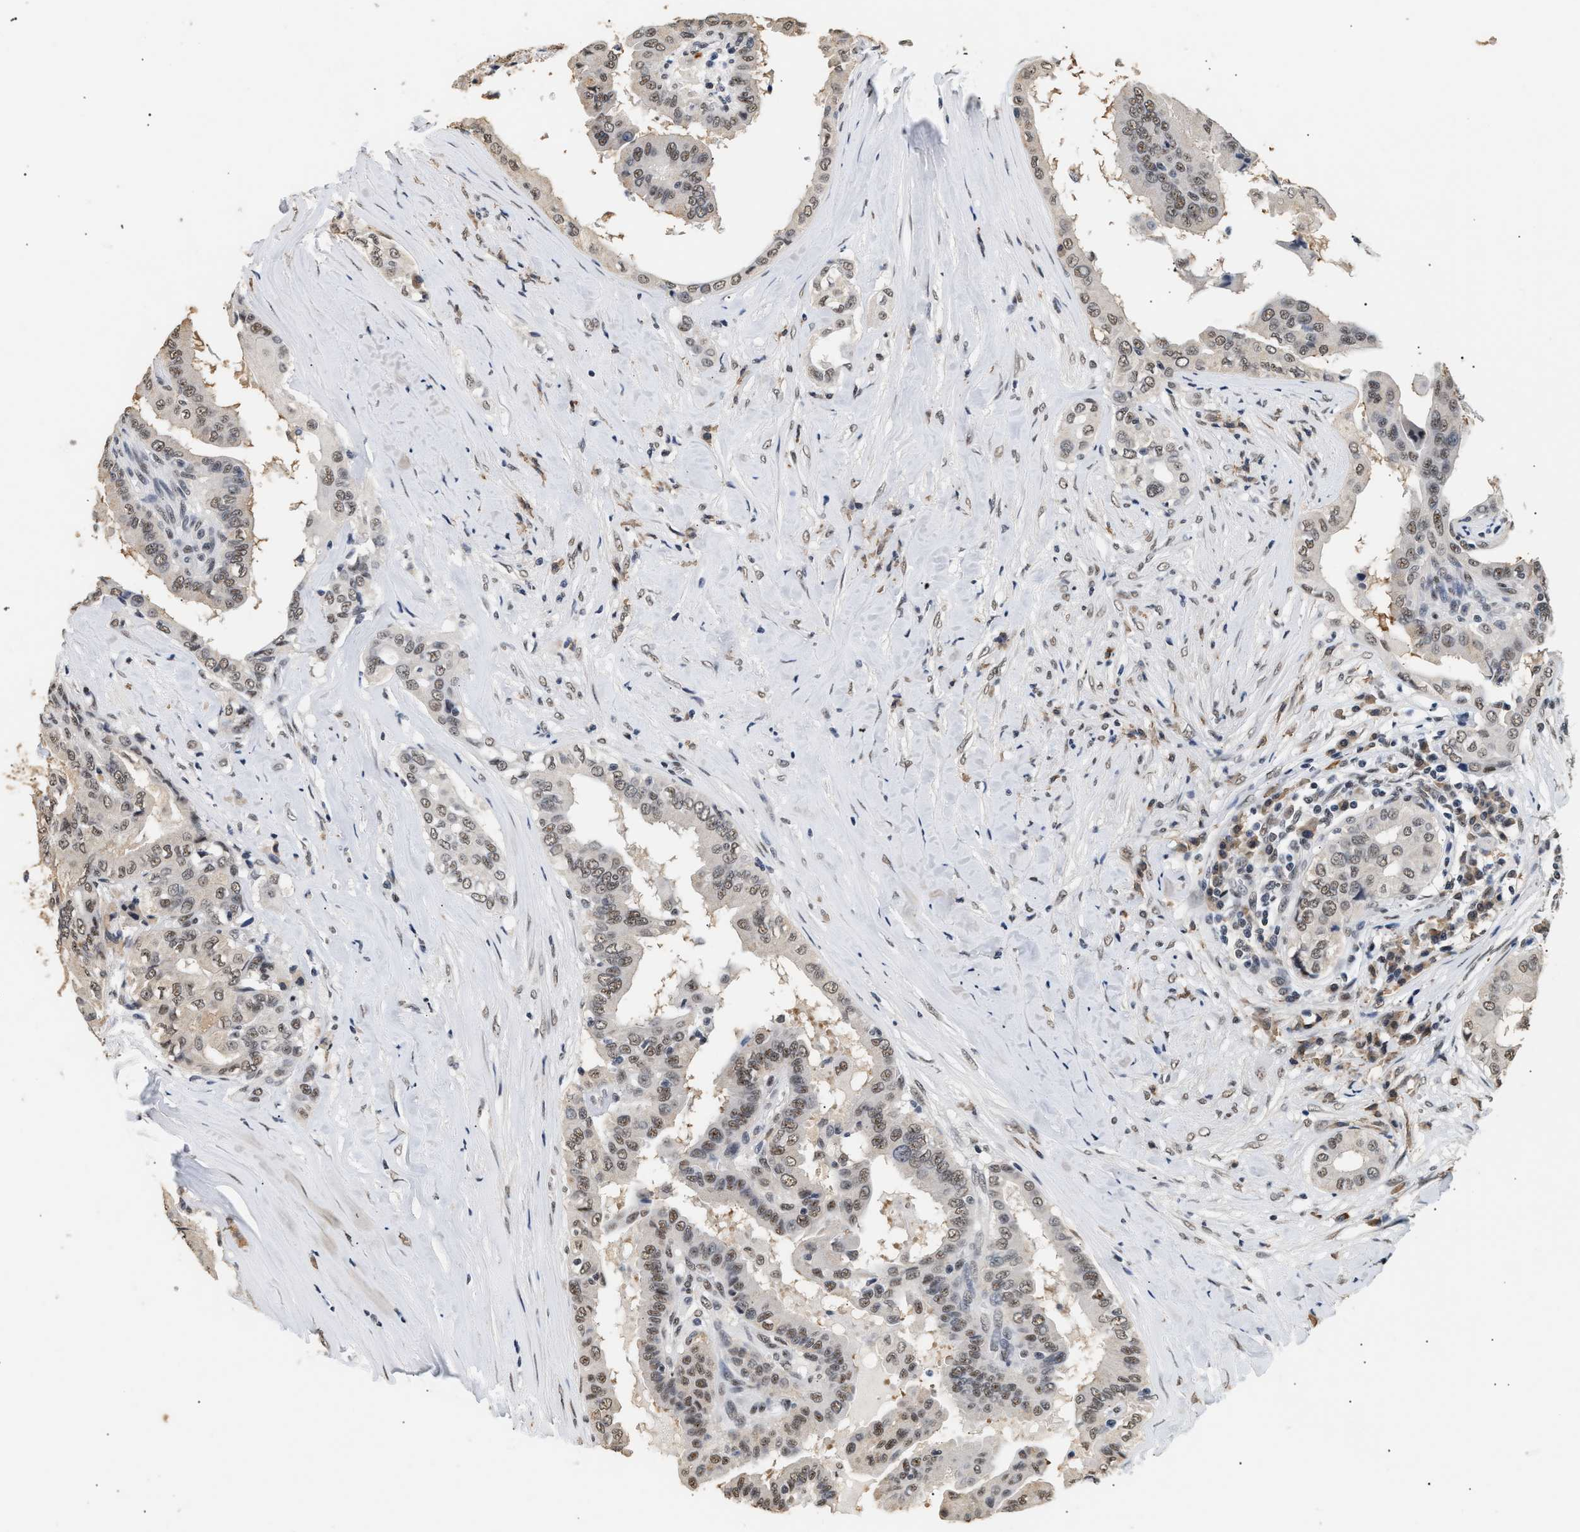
{"staining": {"intensity": "weak", "quantity": ">75%", "location": "nuclear"}, "tissue": "thyroid cancer", "cell_type": "Tumor cells", "image_type": "cancer", "snomed": [{"axis": "morphology", "description": "Papillary adenocarcinoma, NOS"}, {"axis": "topography", "description": "Thyroid gland"}], "caption": "Immunohistochemistry image of neoplastic tissue: human papillary adenocarcinoma (thyroid) stained using immunohistochemistry shows low levels of weak protein expression localized specifically in the nuclear of tumor cells, appearing as a nuclear brown color.", "gene": "THOC1", "patient": {"sex": "male", "age": 33}}